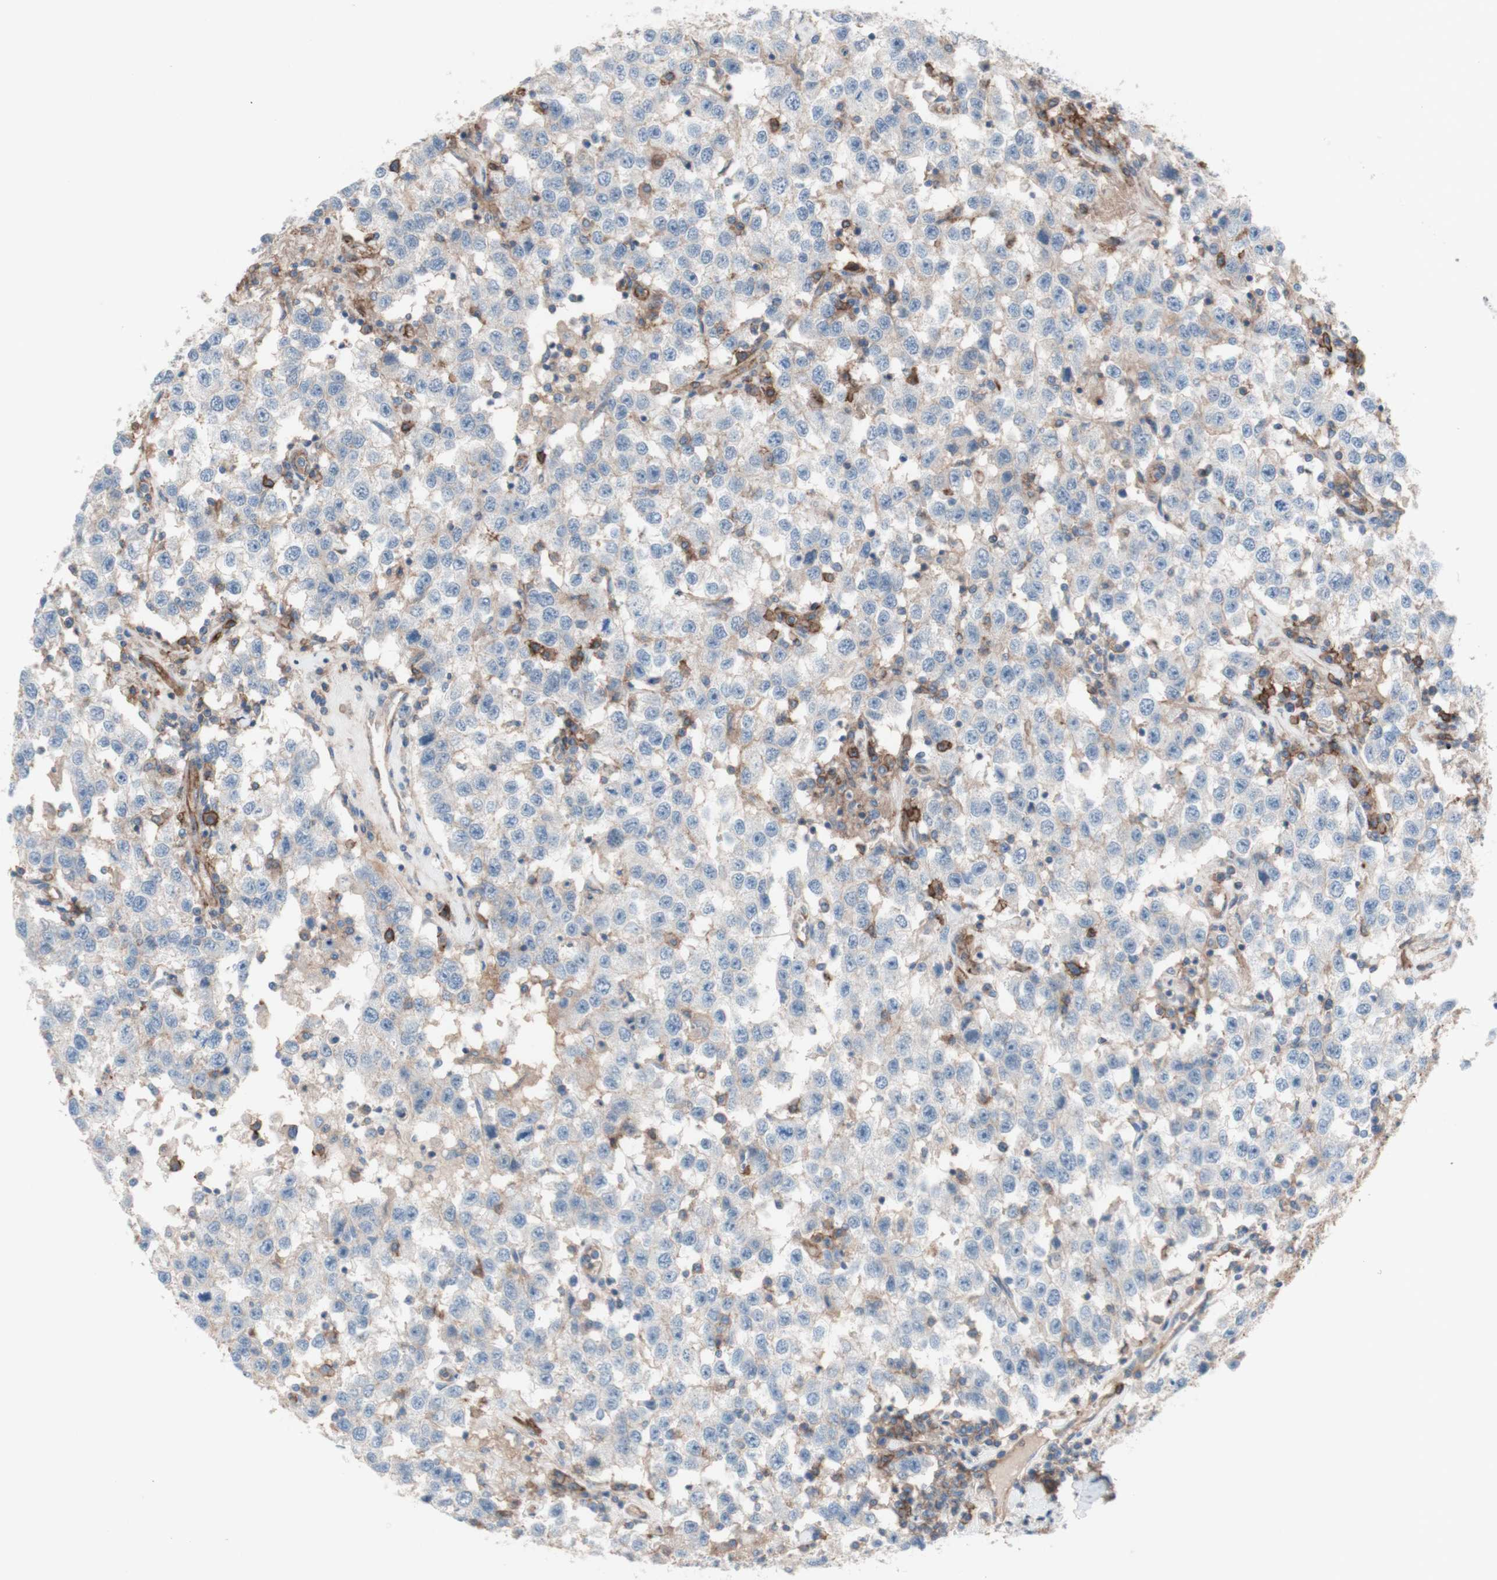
{"staining": {"intensity": "weak", "quantity": "25%-75%", "location": "cytoplasmic/membranous"}, "tissue": "testis cancer", "cell_type": "Tumor cells", "image_type": "cancer", "snomed": [{"axis": "morphology", "description": "Seminoma, NOS"}, {"axis": "topography", "description": "Testis"}], "caption": "Immunohistochemical staining of testis seminoma exhibits weak cytoplasmic/membranous protein expression in approximately 25%-75% of tumor cells.", "gene": "CD46", "patient": {"sex": "male", "age": 41}}